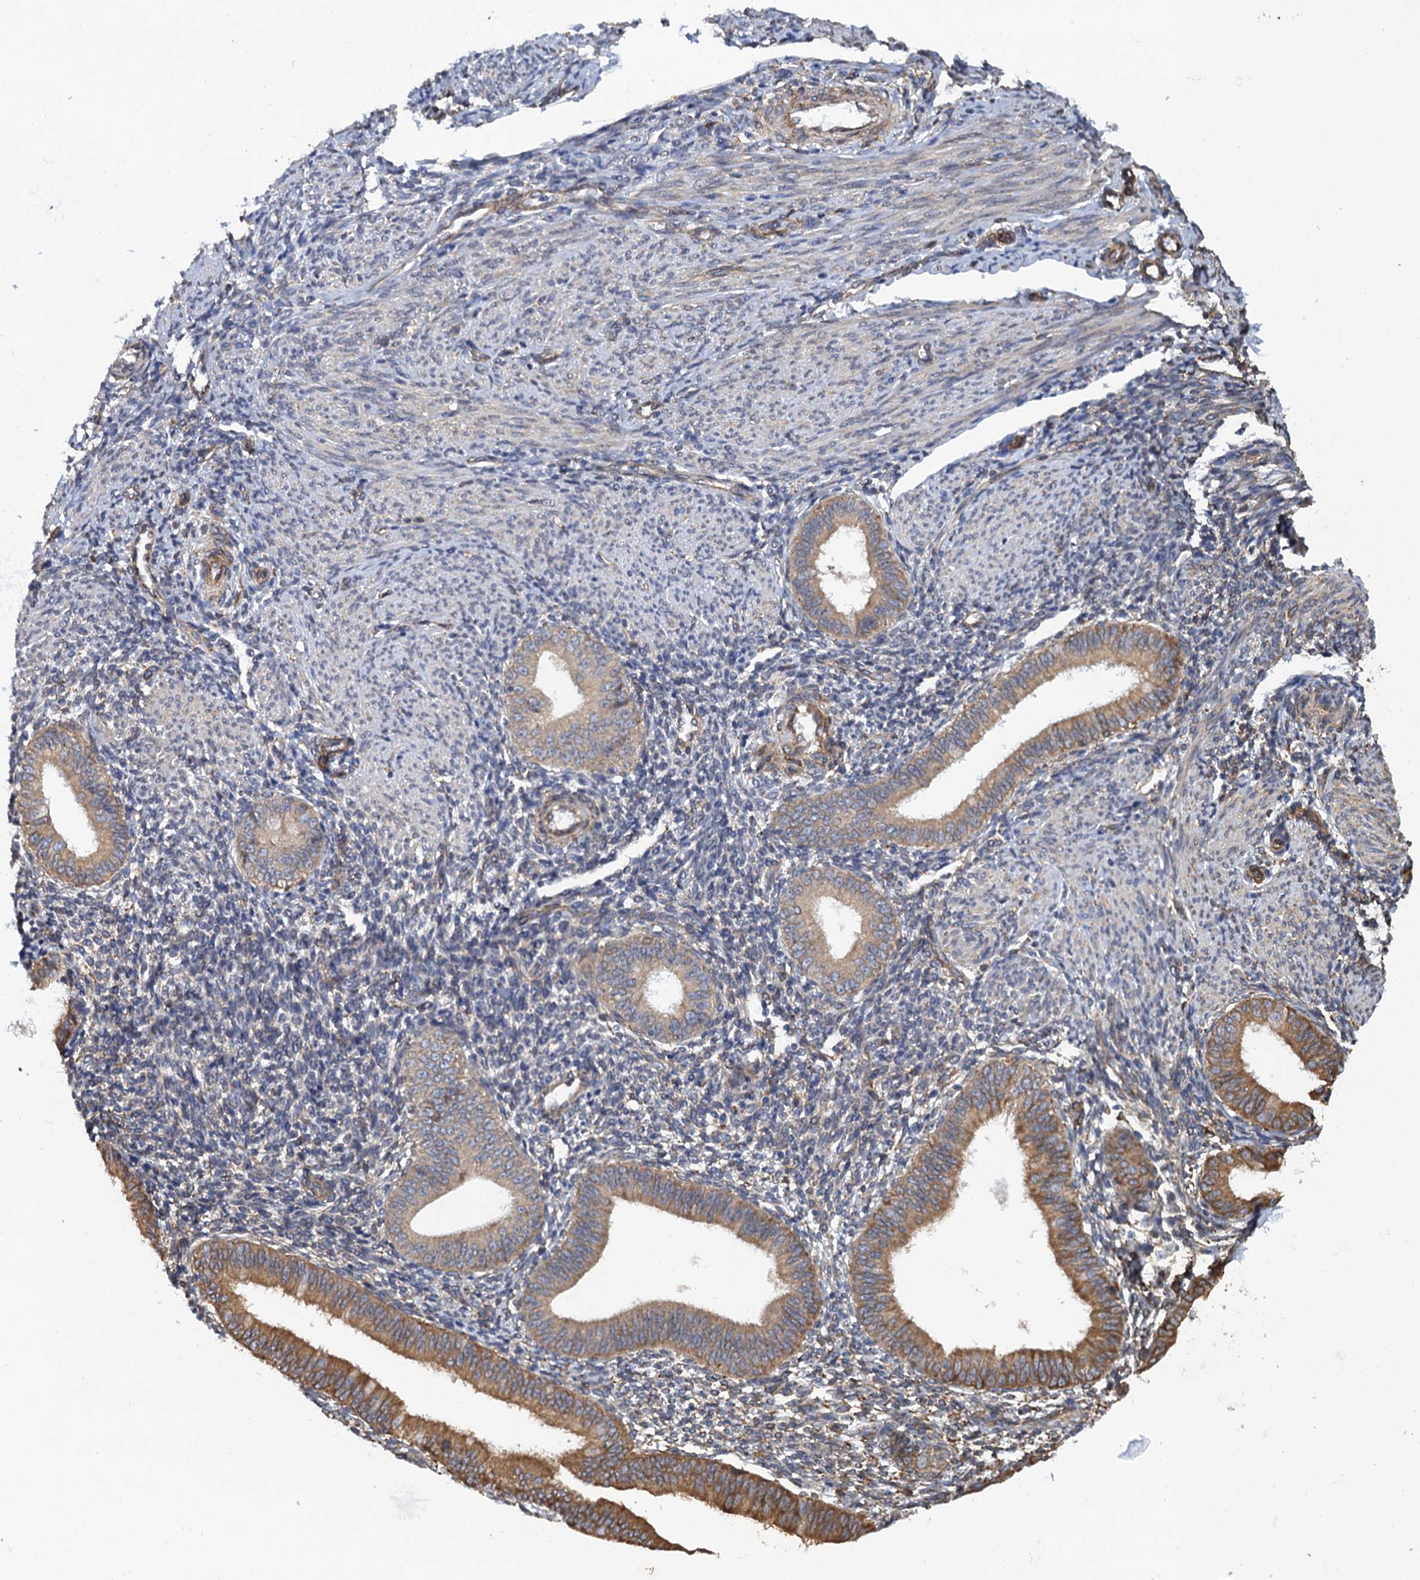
{"staining": {"intensity": "weak", "quantity": "<25%", "location": "cytoplasmic/membranous"}, "tissue": "endometrium", "cell_type": "Cells in endometrial stroma", "image_type": "normal", "snomed": [{"axis": "morphology", "description": "Normal tissue, NOS"}, {"axis": "topography", "description": "Uterus"}, {"axis": "topography", "description": "Endometrium"}], "caption": "Immunohistochemistry photomicrograph of unremarkable endometrium: endometrium stained with DAB (3,3'-diaminobenzidine) shows no significant protein positivity in cells in endometrial stroma.", "gene": "ARMC5", "patient": {"sex": "female", "age": 48}}